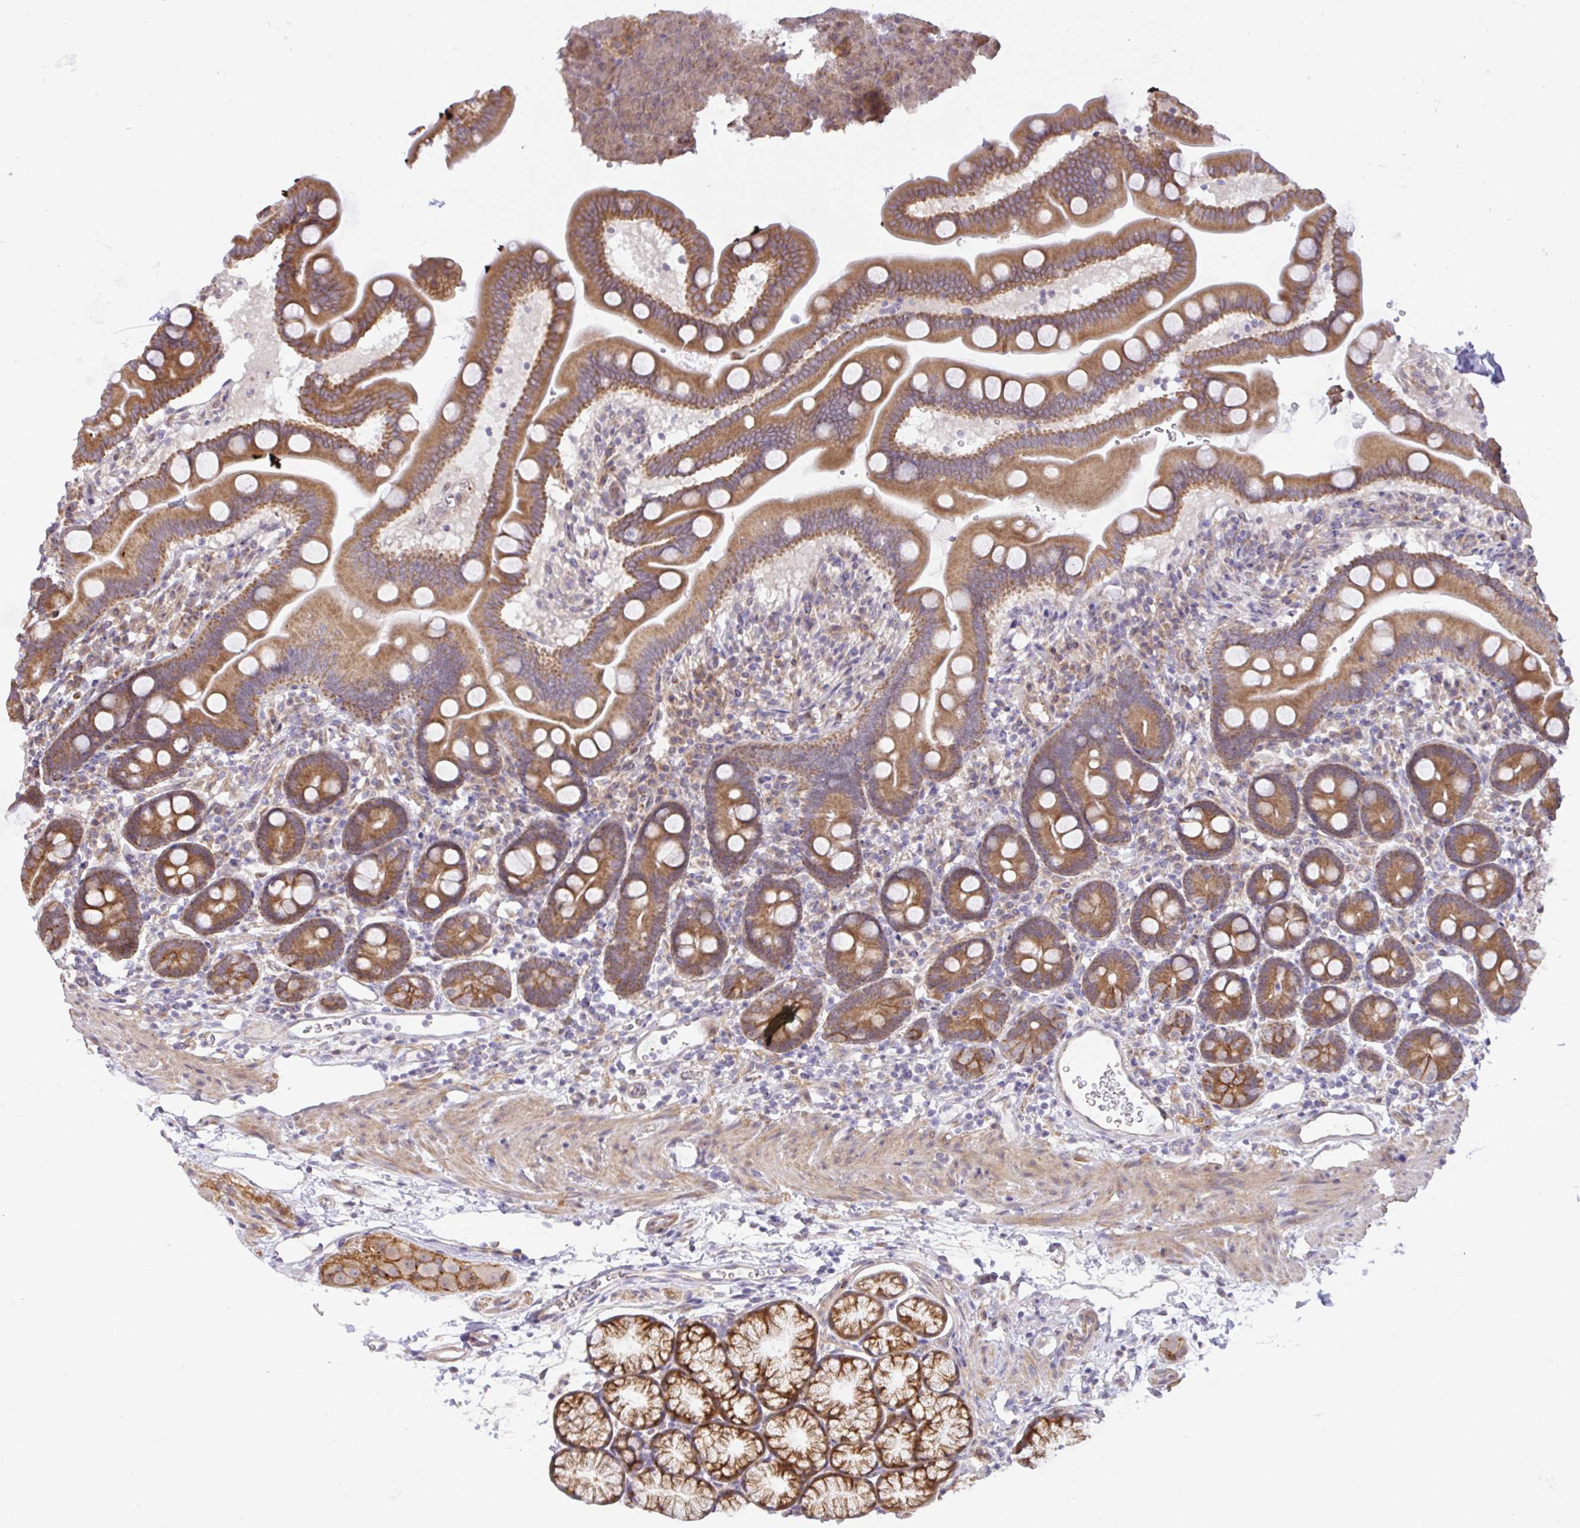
{"staining": {"intensity": "moderate", "quantity": ">75%", "location": "cytoplasmic/membranous"}, "tissue": "duodenum", "cell_type": "Glandular cells", "image_type": "normal", "snomed": [{"axis": "morphology", "description": "Normal tissue, NOS"}, {"axis": "topography", "description": "Duodenum"}], "caption": "Benign duodenum was stained to show a protein in brown. There is medium levels of moderate cytoplasmic/membranous expression in about >75% of glandular cells. (DAB IHC, brown staining for protein, blue staining for nuclei).", "gene": "DLEU7", "patient": {"sex": "male", "age": 59}}